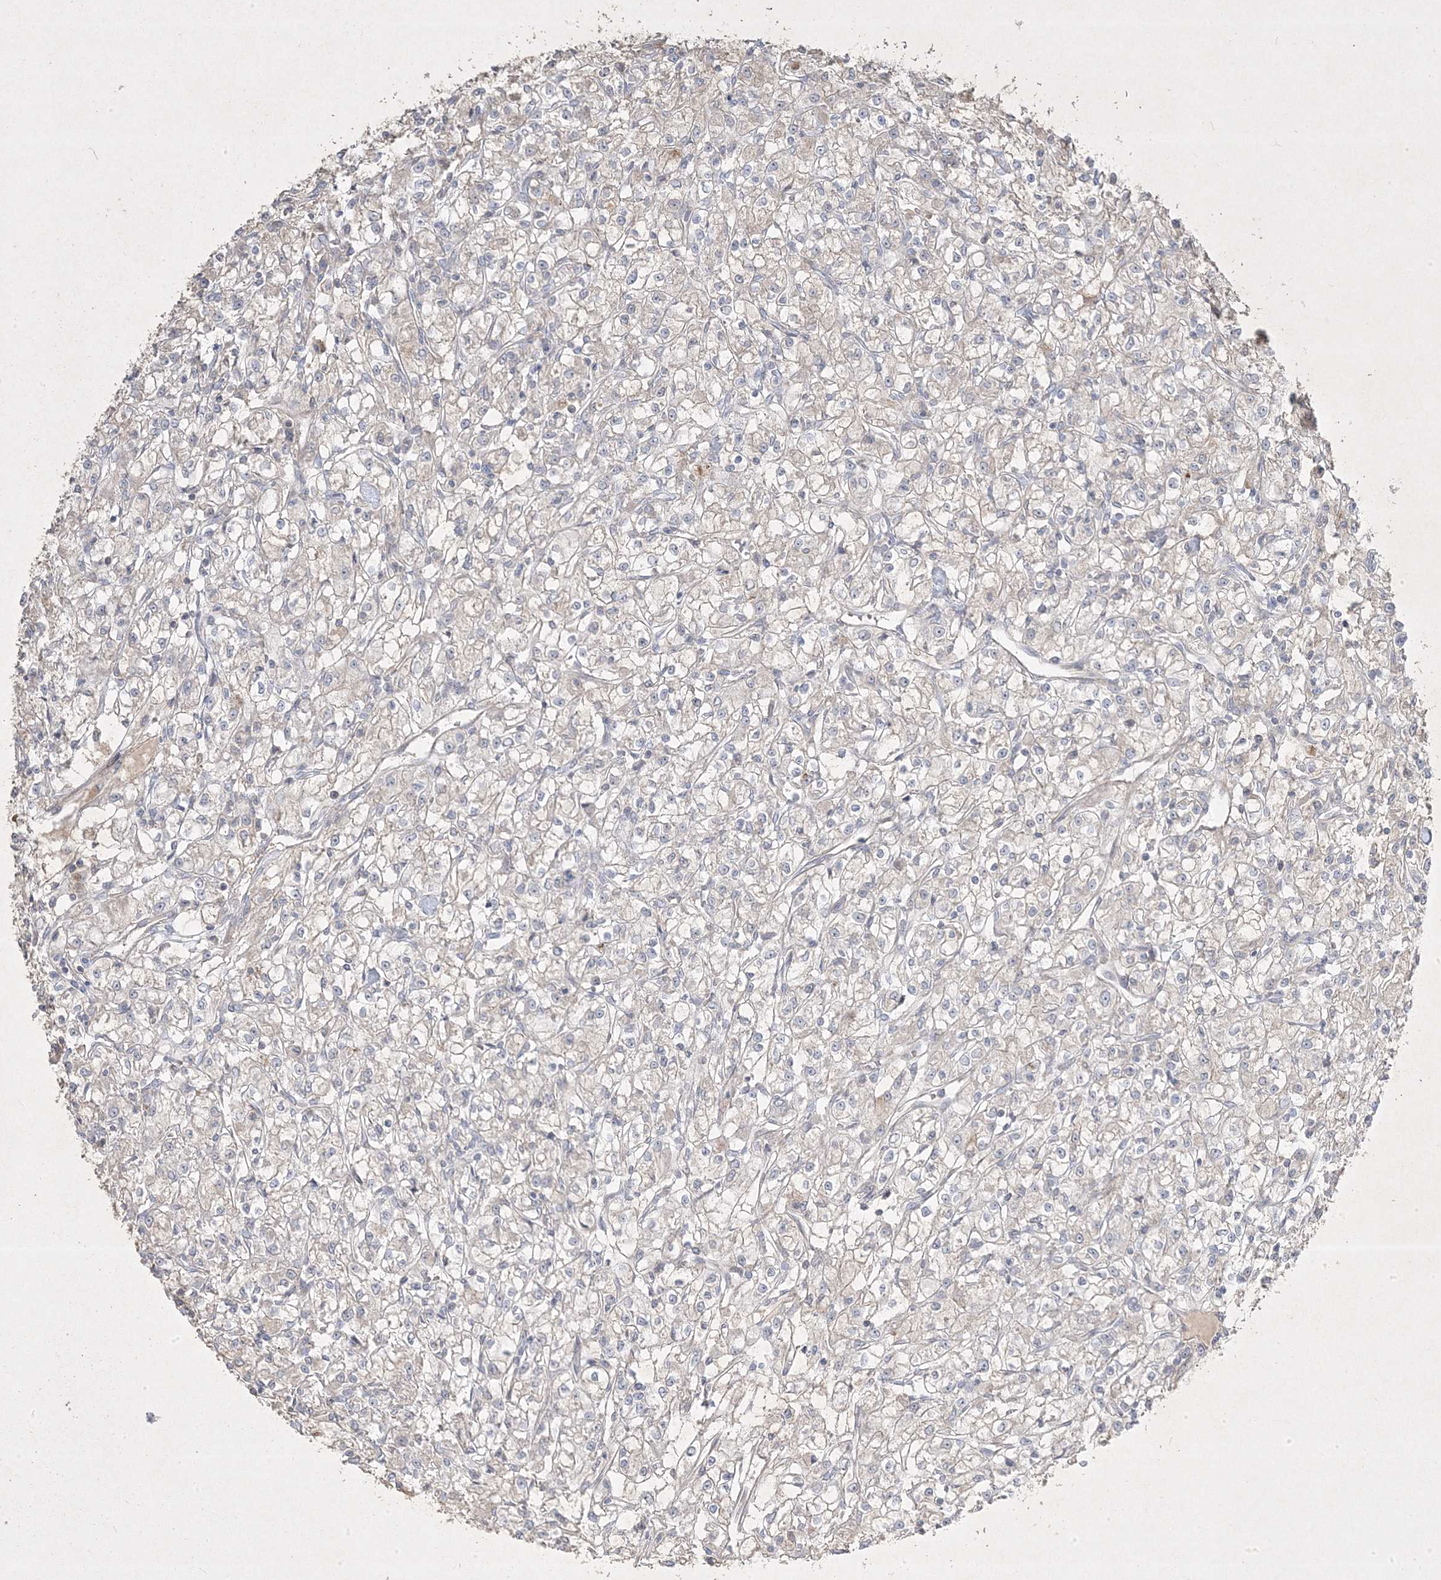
{"staining": {"intensity": "negative", "quantity": "none", "location": "none"}, "tissue": "renal cancer", "cell_type": "Tumor cells", "image_type": "cancer", "snomed": [{"axis": "morphology", "description": "Adenocarcinoma, NOS"}, {"axis": "topography", "description": "Kidney"}], "caption": "Histopathology image shows no protein positivity in tumor cells of renal cancer tissue.", "gene": "RGL4", "patient": {"sex": "female", "age": 59}}